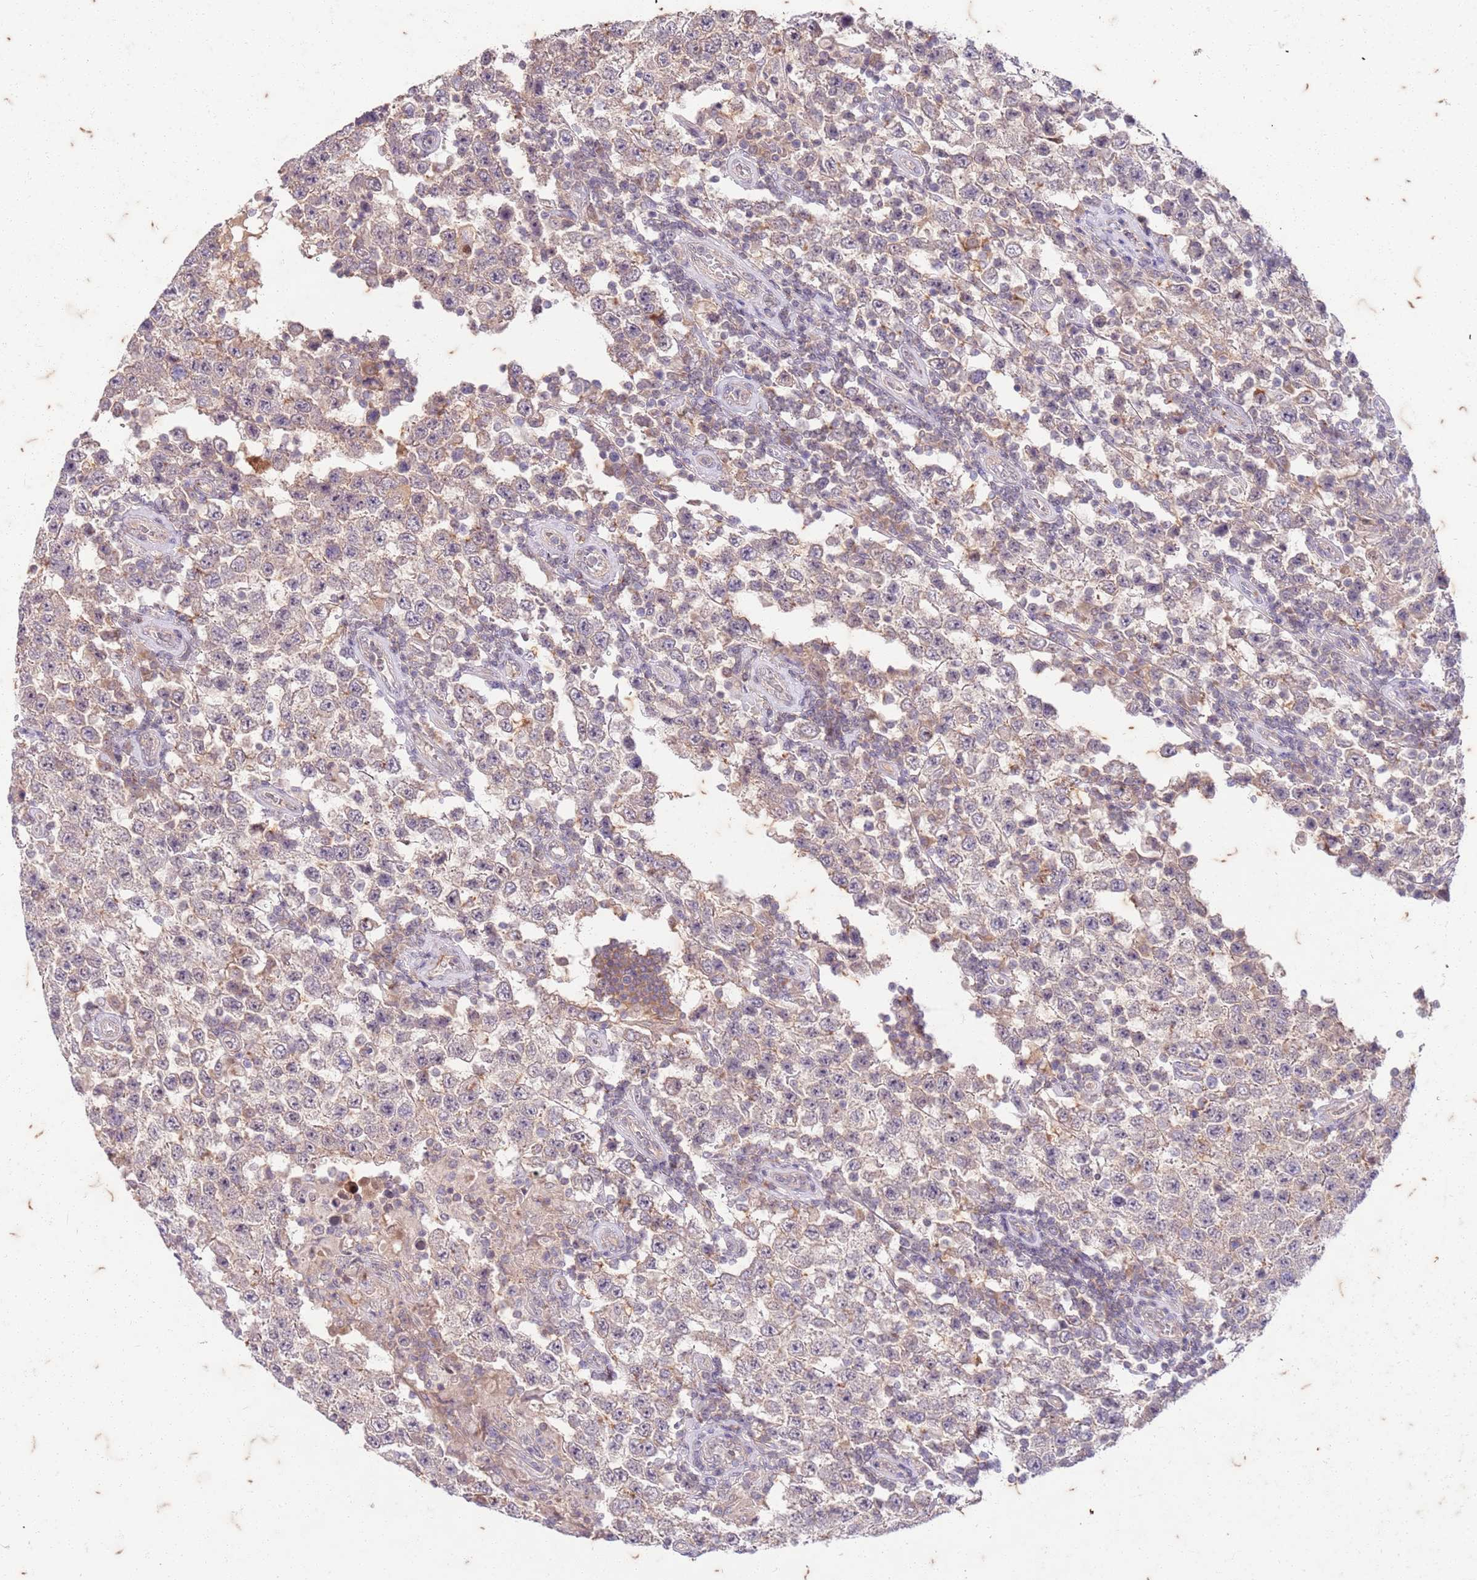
{"staining": {"intensity": "weak", "quantity": "25%-75%", "location": "cytoplasmic/membranous"}, "tissue": "testis cancer", "cell_type": "Tumor cells", "image_type": "cancer", "snomed": [{"axis": "morphology", "description": "Normal tissue, NOS"}, {"axis": "morphology", "description": "Urothelial carcinoma, High grade"}, {"axis": "morphology", "description": "Seminoma, NOS"}, {"axis": "morphology", "description": "Carcinoma, Embryonal, NOS"}, {"axis": "topography", "description": "Urinary bladder"}, {"axis": "topography", "description": "Testis"}], "caption": "DAB immunohistochemical staining of human testis cancer demonstrates weak cytoplasmic/membranous protein expression in about 25%-75% of tumor cells. The protein is shown in brown color, while the nuclei are stained blue.", "gene": "RAPGEF3", "patient": {"sex": "male", "age": 41}}